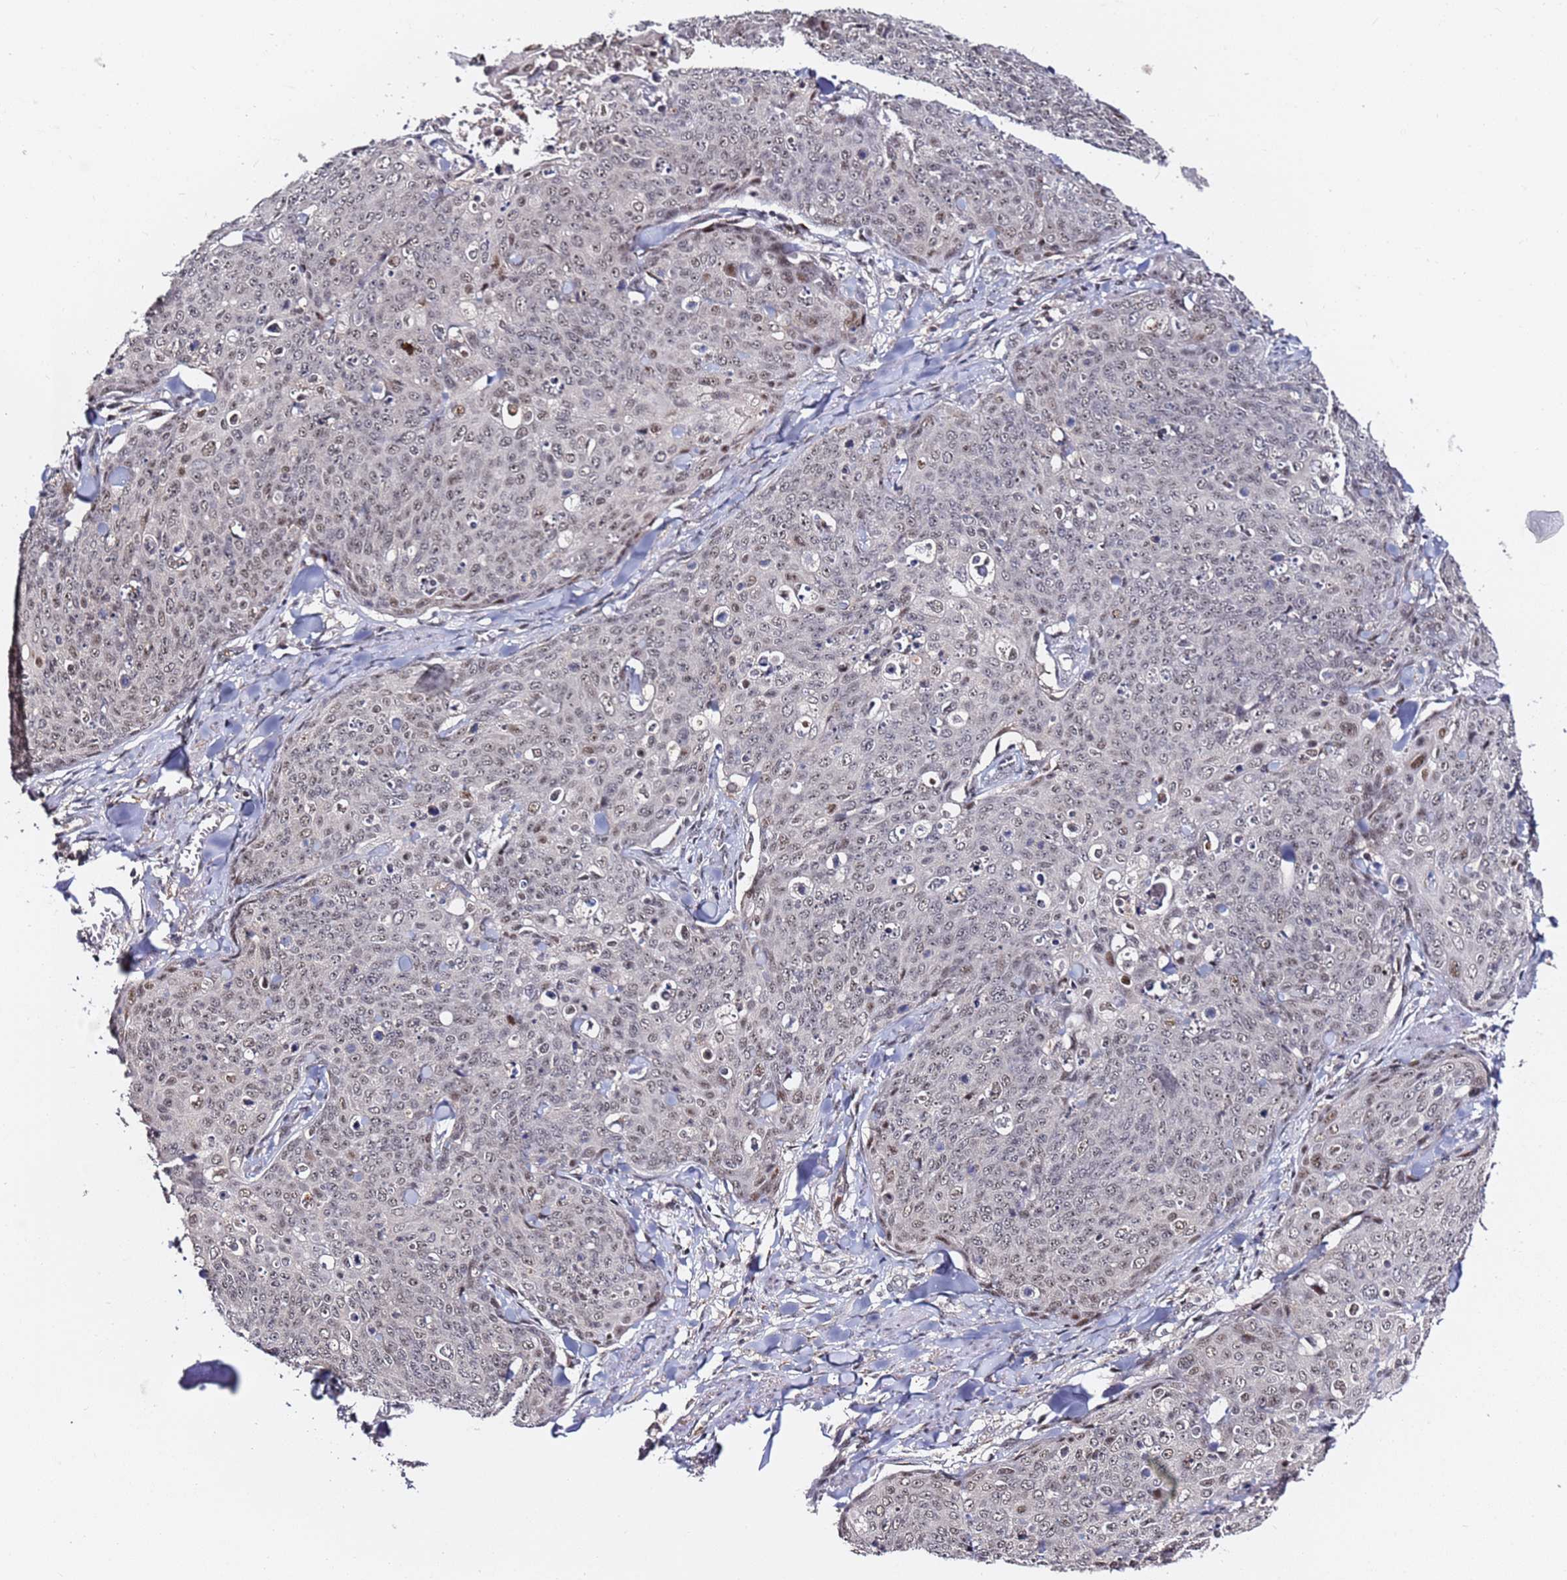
{"staining": {"intensity": "moderate", "quantity": ">75%", "location": "nuclear"}, "tissue": "skin cancer", "cell_type": "Tumor cells", "image_type": "cancer", "snomed": [{"axis": "morphology", "description": "Squamous cell carcinoma, NOS"}, {"axis": "topography", "description": "Skin"}, {"axis": "topography", "description": "Vulva"}], "caption": "IHC photomicrograph of skin squamous cell carcinoma stained for a protein (brown), which reveals medium levels of moderate nuclear positivity in about >75% of tumor cells.", "gene": "FCF1", "patient": {"sex": "female", "age": 85}}